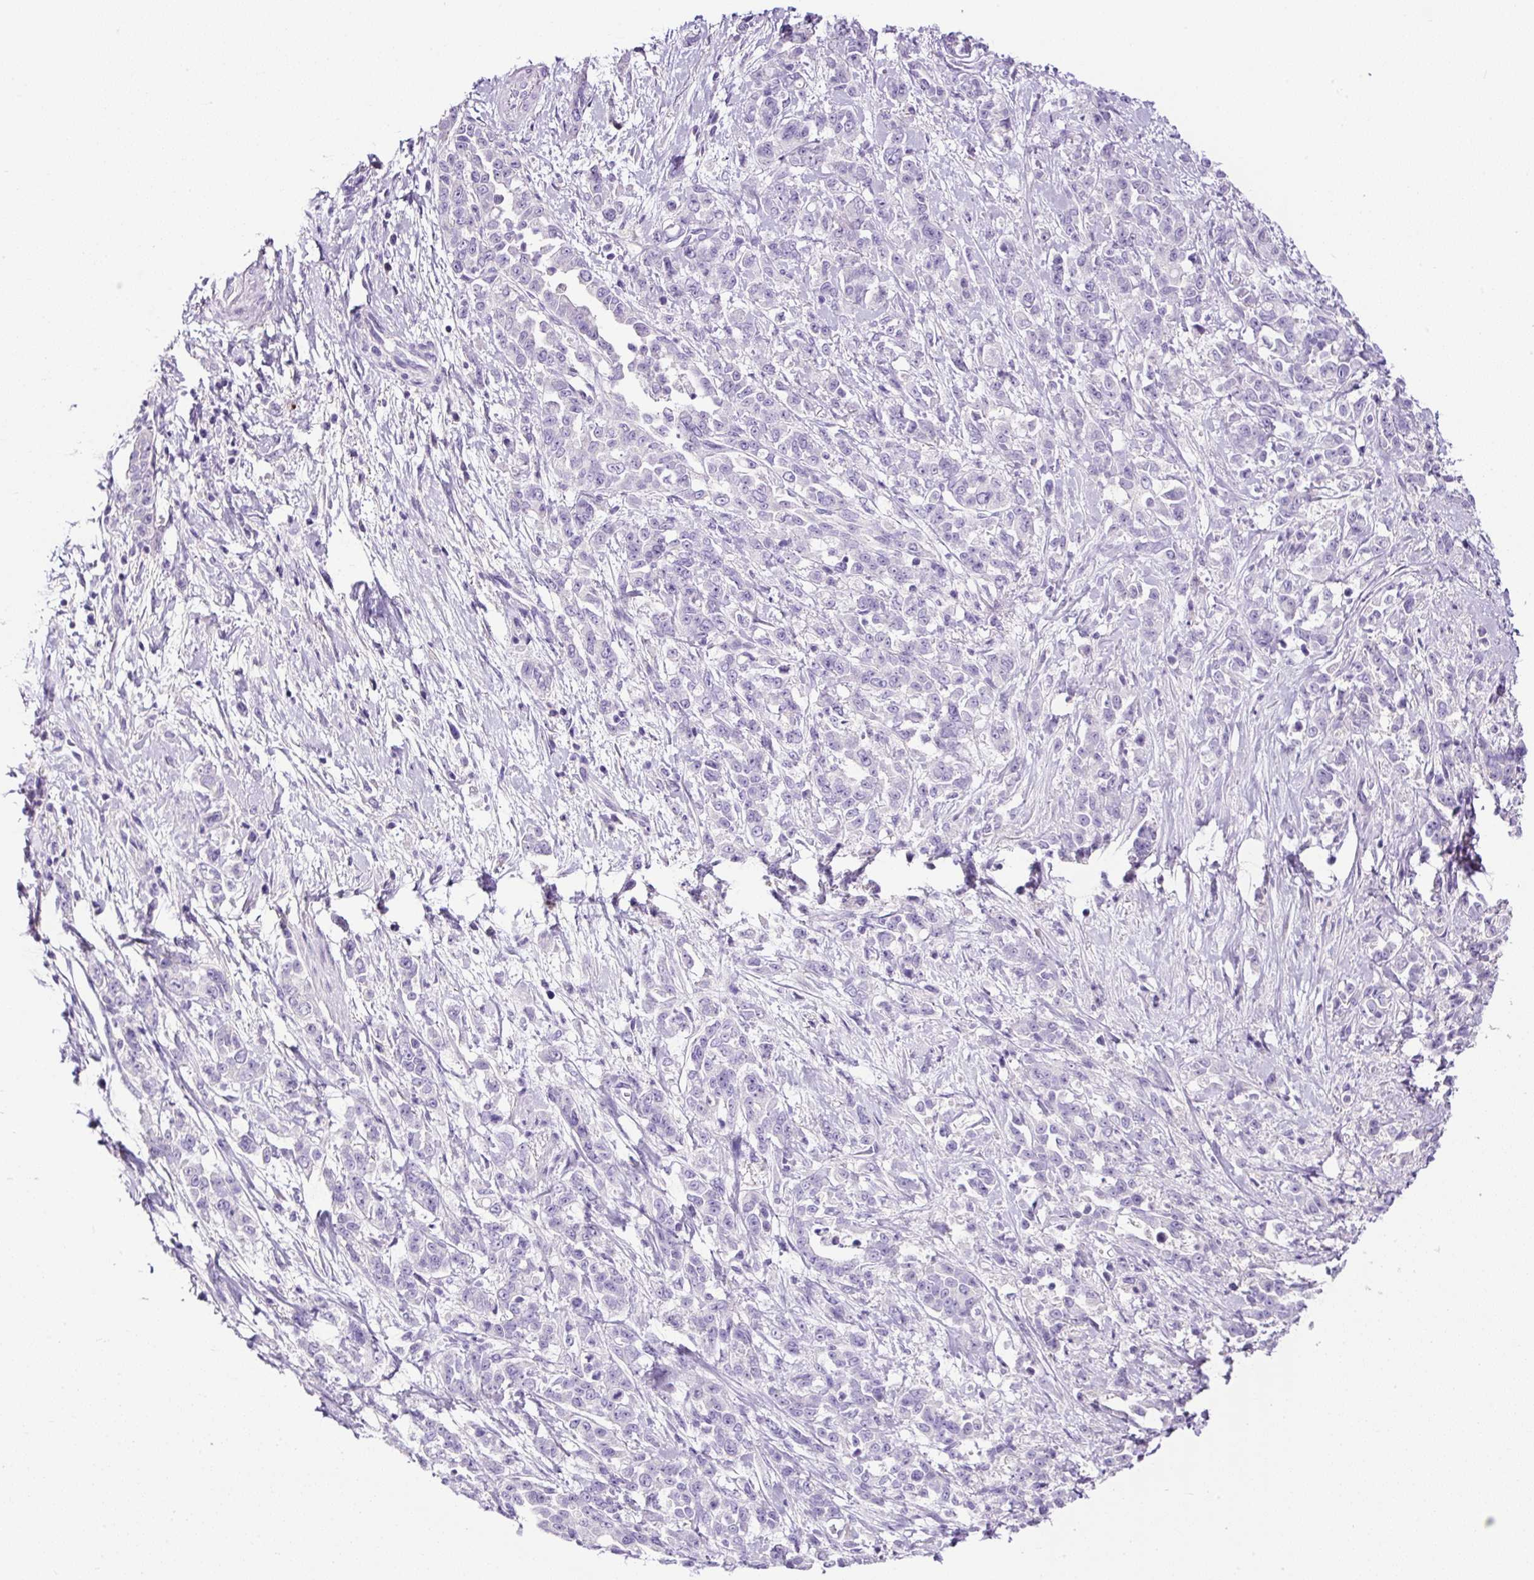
{"staining": {"intensity": "negative", "quantity": "none", "location": "none"}, "tissue": "pancreatic cancer", "cell_type": "Tumor cells", "image_type": "cancer", "snomed": [{"axis": "morphology", "description": "Normal tissue, NOS"}, {"axis": "morphology", "description": "Adenocarcinoma, NOS"}, {"axis": "topography", "description": "Pancreas"}], "caption": "There is no significant positivity in tumor cells of pancreatic cancer (adenocarcinoma).", "gene": "SP8", "patient": {"sex": "female", "age": 64}}